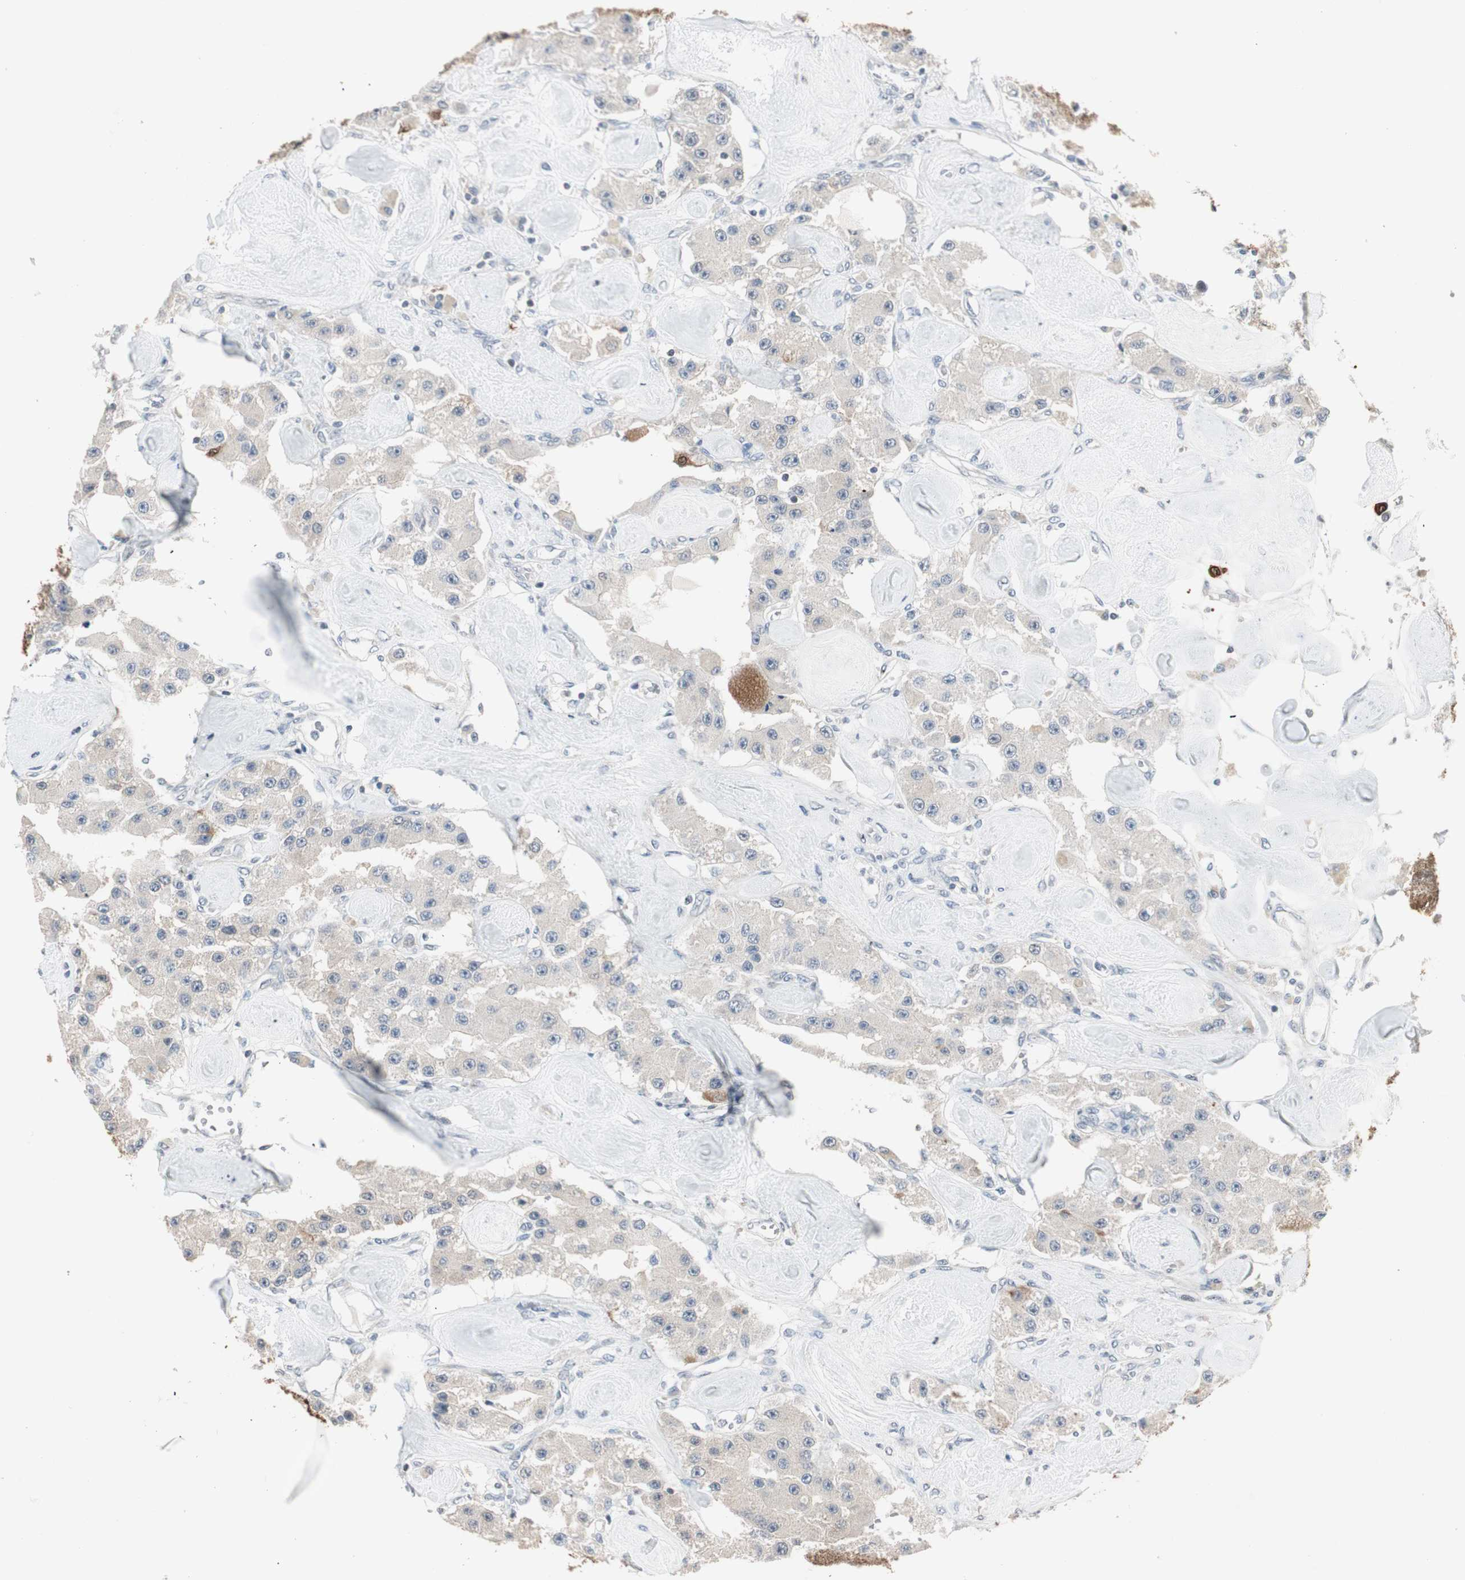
{"staining": {"intensity": "weak", "quantity": "25%-75%", "location": "cytoplasmic/membranous"}, "tissue": "carcinoid", "cell_type": "Tumor cells", "image_type": "cancer", "snomed": [{"axis": "morphology", "description": "Carcinoid, malignant, NOS"}, {"axis": "topography", "description": "Pancreas"}], "caption": "Immunohistochemistry staining of carcinoid (malignant), which exhibits low levels of weak cytoplasmic/membranous positivity in approximately 25%-75% of tumor cells indicating weak cytoplasmic/membranous protein staining. The staining was performed using DAB (3,3'-diaminobenzidine) (brown) for protein detection and nuclei were counterstained in hematoxylin (blue).", "gene": "PDZK1", "patient": {"sex": "male", "age": 41}}